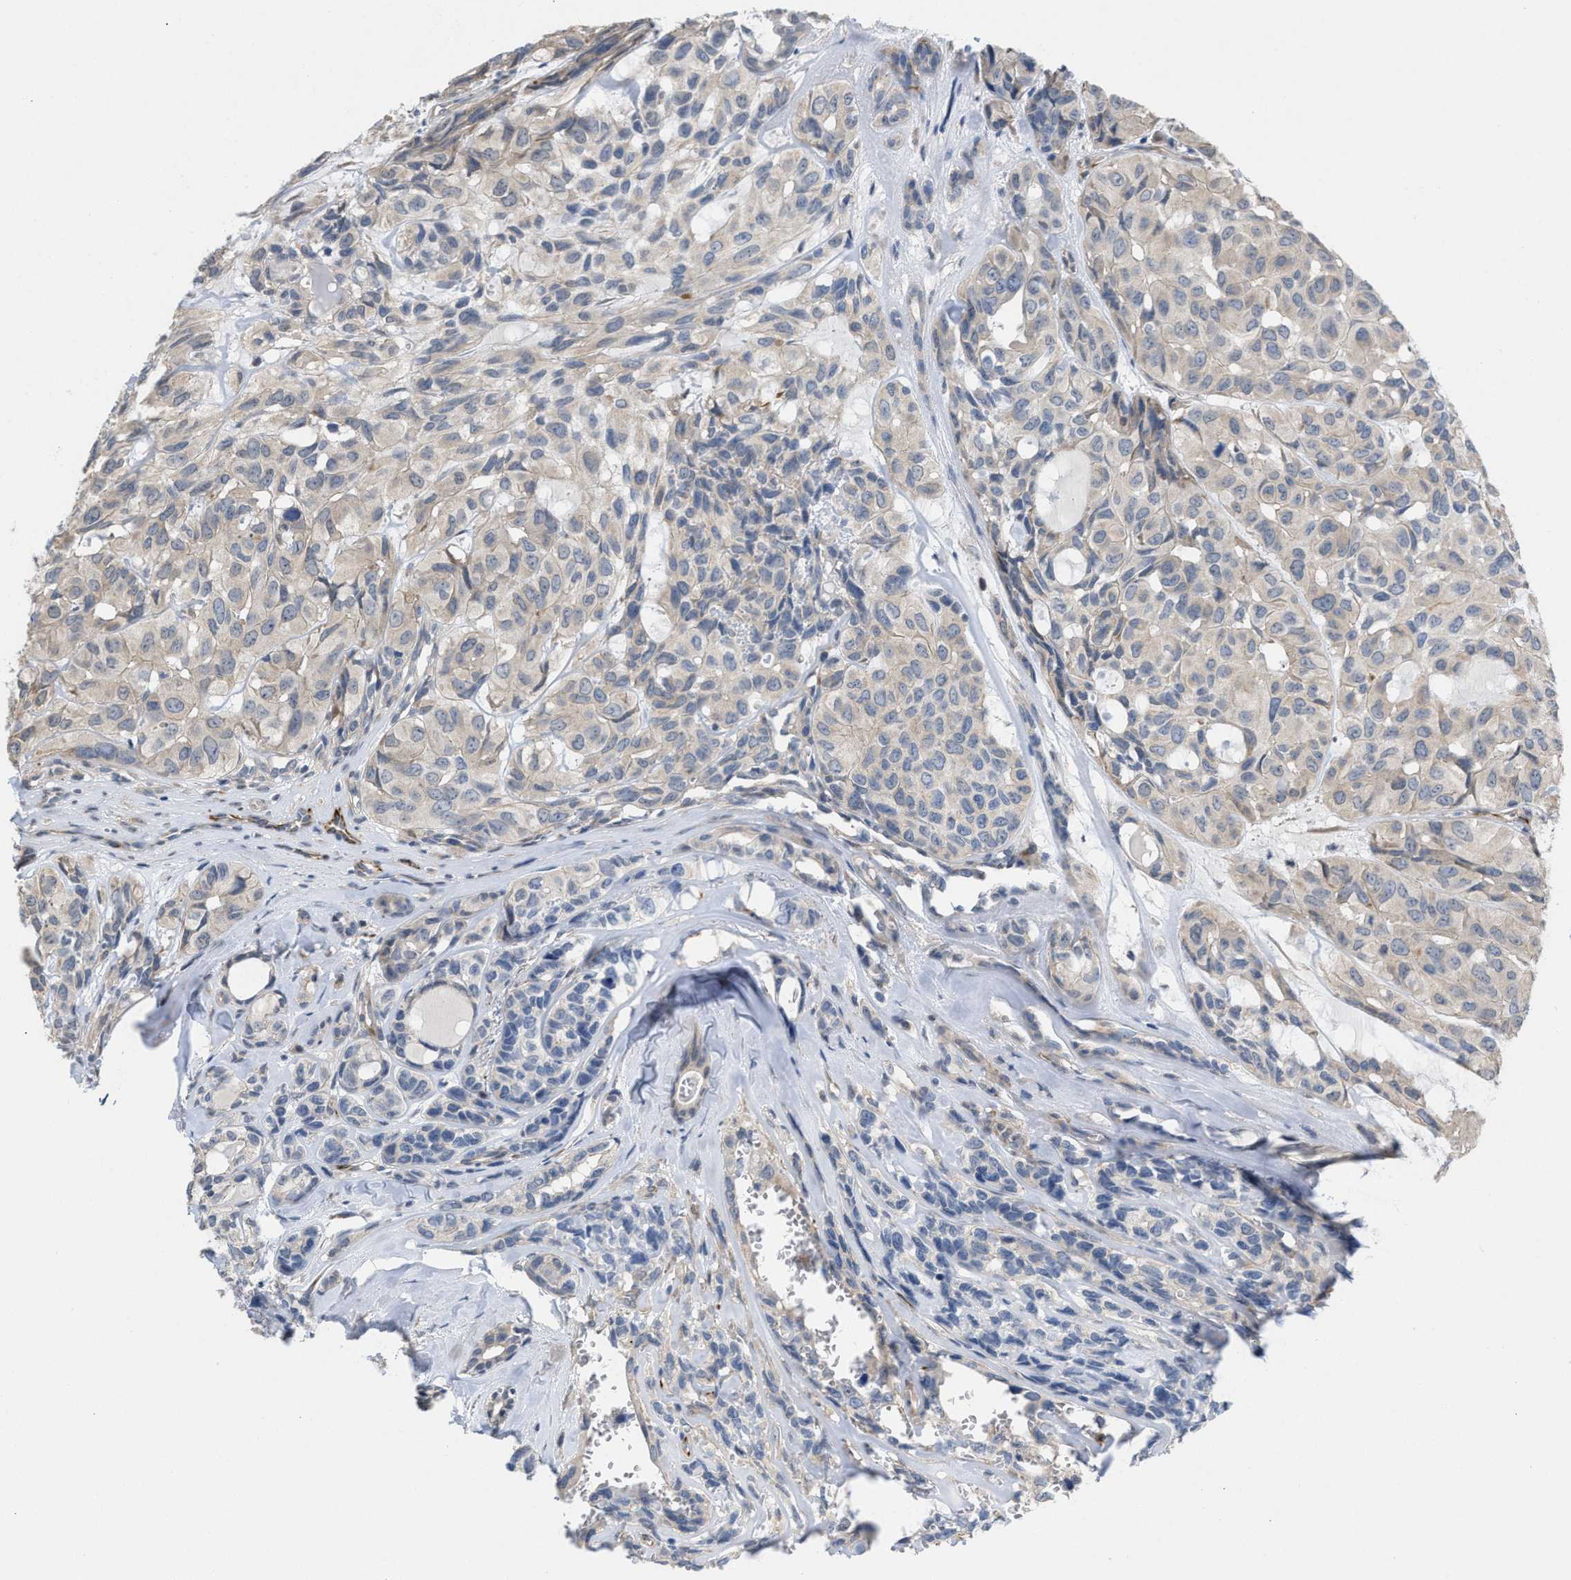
{"staining": {"intensity": "negative", "quantity": "none", "location": "none"}, "tissue": "head and neck cancer", "cell_type": "Tumor cells", "image_type": "cancer", "snomed": [{"axis": "morphology", "description": "Adenocarcinoma, NOS"}, {"axis": "topography", "description": "Salivary gland, NOS"}, {"axis": "topography", "description": "Head-Neck"}], "caption": "A micrograph of head and neck cancer (adenocarcinoma) stained for a protein demonstrates no brown staining in tumor cells. (DAB immunohistochemistry with hematoxylin counter stain).", "gene": "TMEM131", "patient": {"sex": "female", "age": 76}}